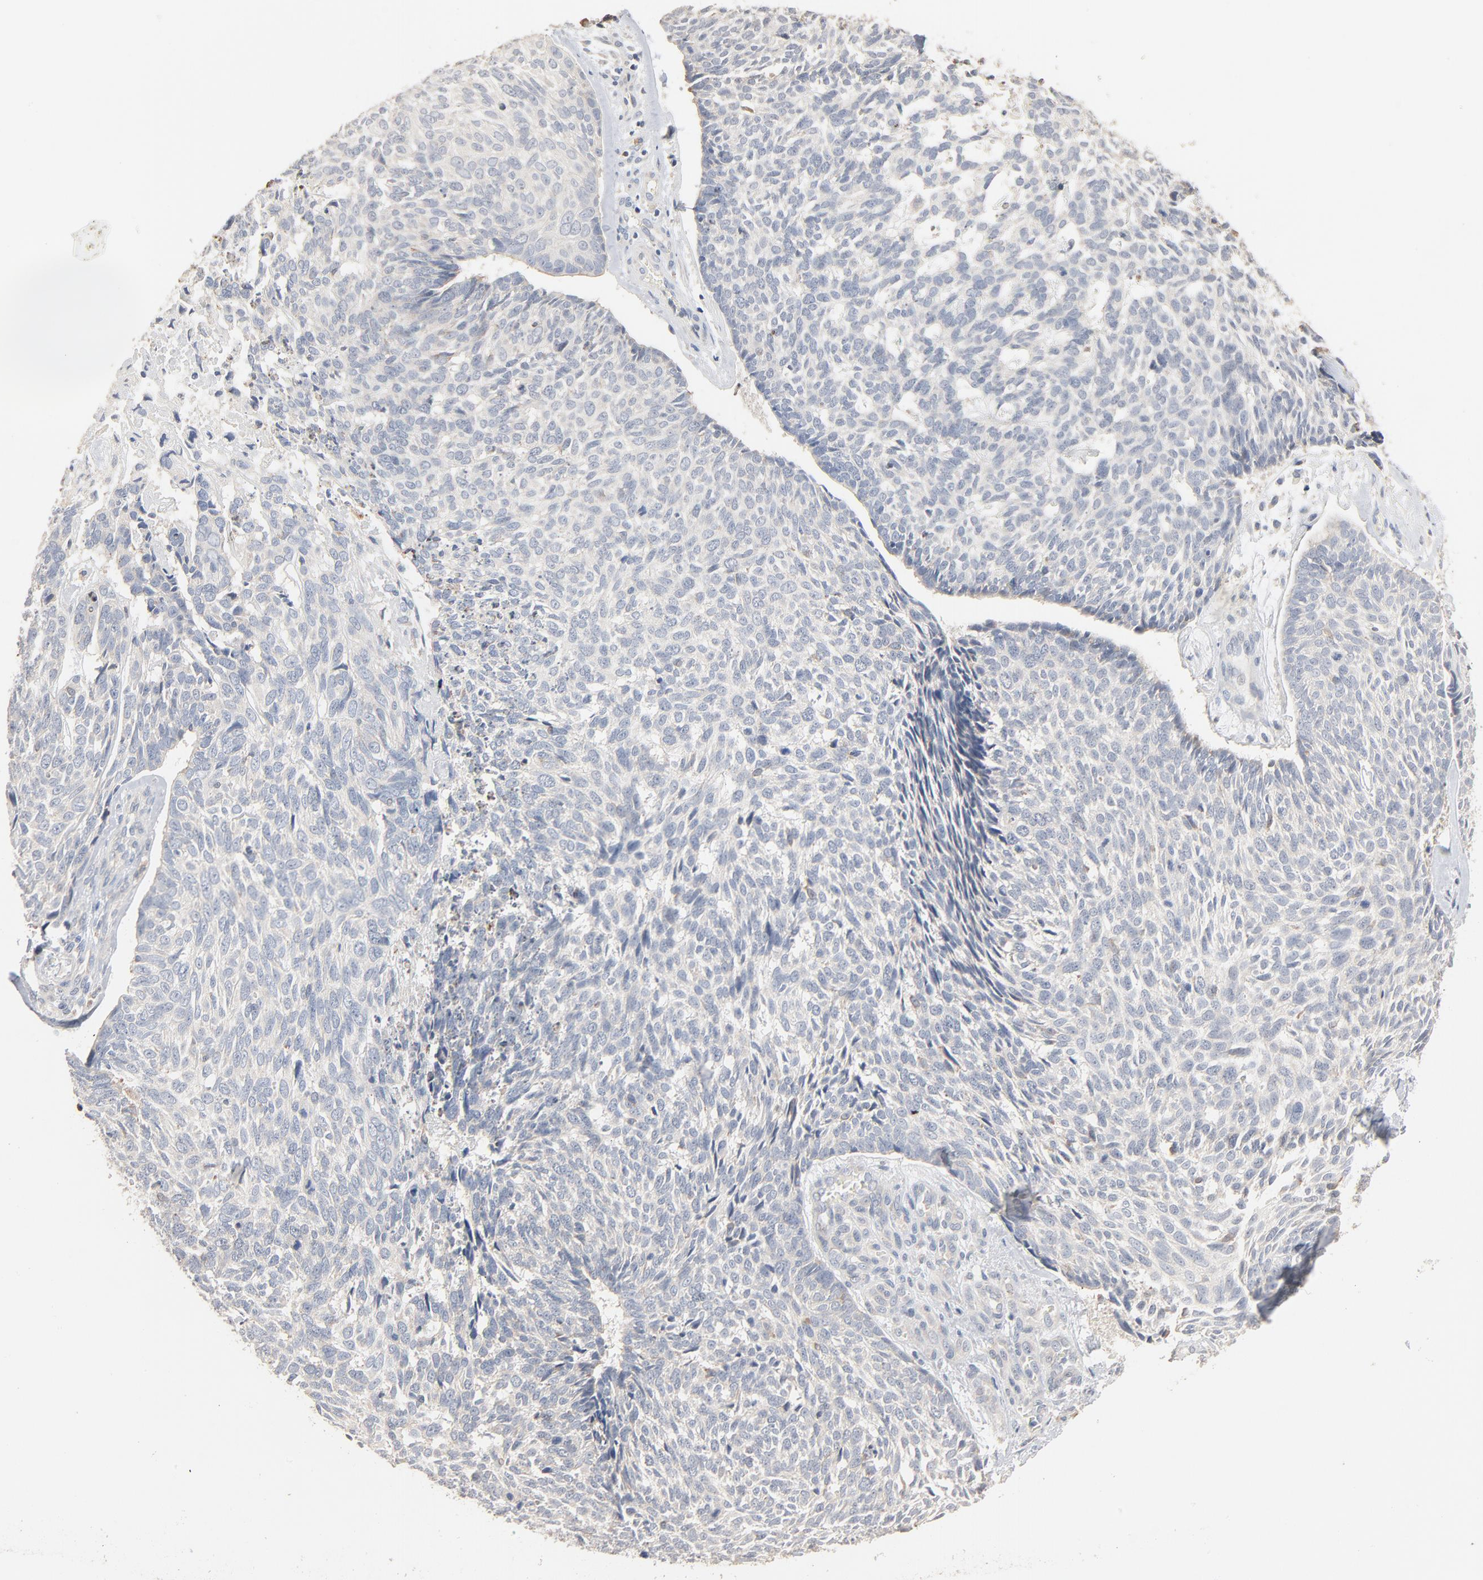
{"staining": {"intensity": "negative", "quantity": "none", "location": "none"}, "tissue": "skin cancer", "cell_type": "Tumor cells", "image_type": "cancer", "snomed": [{"axis": "morphology", "description": "Basal cell carcinoma"}, {"axis": "topography", "description": "Skin"}], "caption": "Skin basal cell carcinoma stained for a protein using immunohistochemistry displays no staining tumor cells.", "gene": "ZDHHC8", "patient": {"sex": "male", "age": 72}}